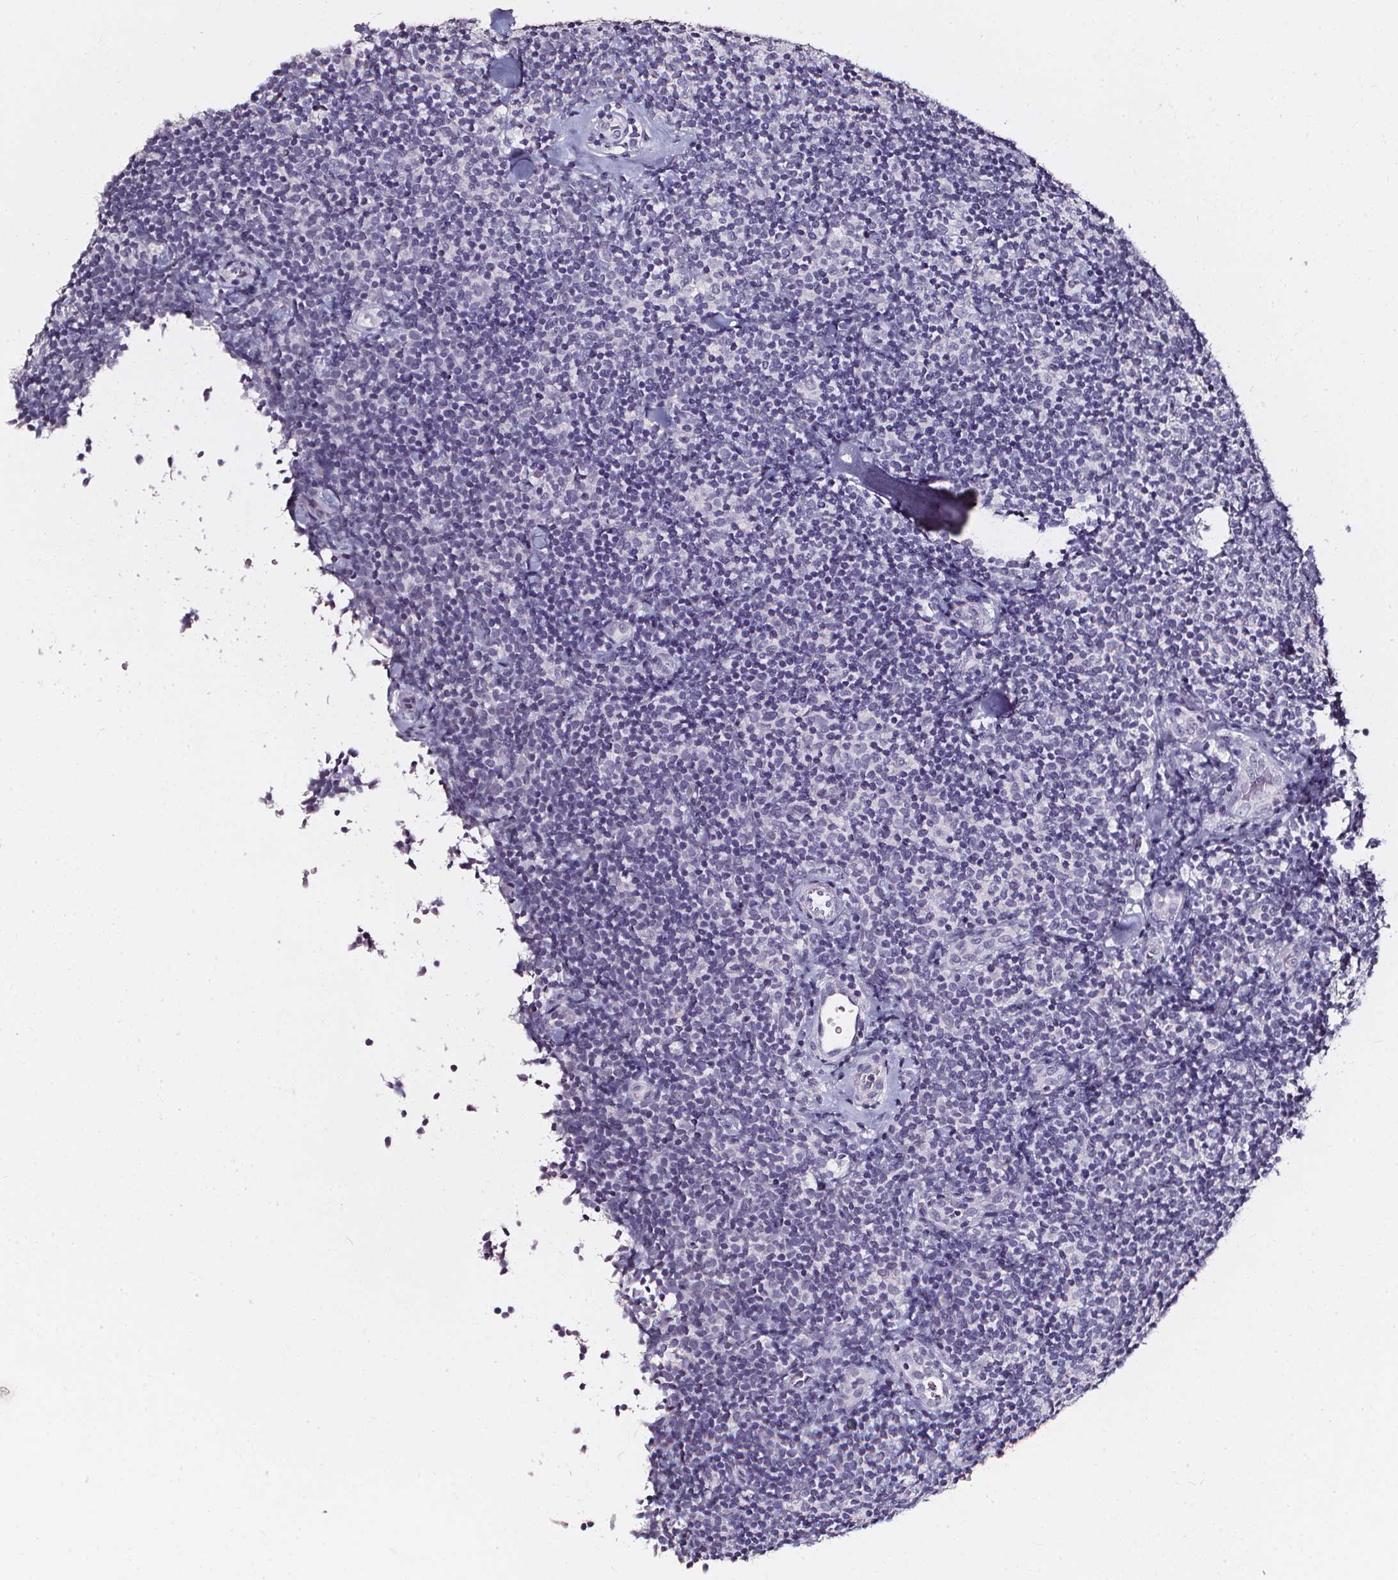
{"staining": {"intensity": "negative", "quantity": "none", "location": "none"}, "tissue": "lymphoma", "cell_type": "Tumor cells", "image_type": "cancer", "snomed": [{"axis": "morphology", "description": "Malignant lymphoma, non-Hodgkin's type, Low grade"}, {"axis": "topography", "description": "Lymph node"}], "caption": "High magnification brightfield microscopy of malignant lymphoma, non-Hodgkin's type (low-grade) stained with DAB (3,3'-diaminobenzidine) (brown) and counterstained with hematoxylin (blue): tumor cells show no significant positivity.", "gene": "DEFA5", "patient": {"sex": "female", "age": 56}}